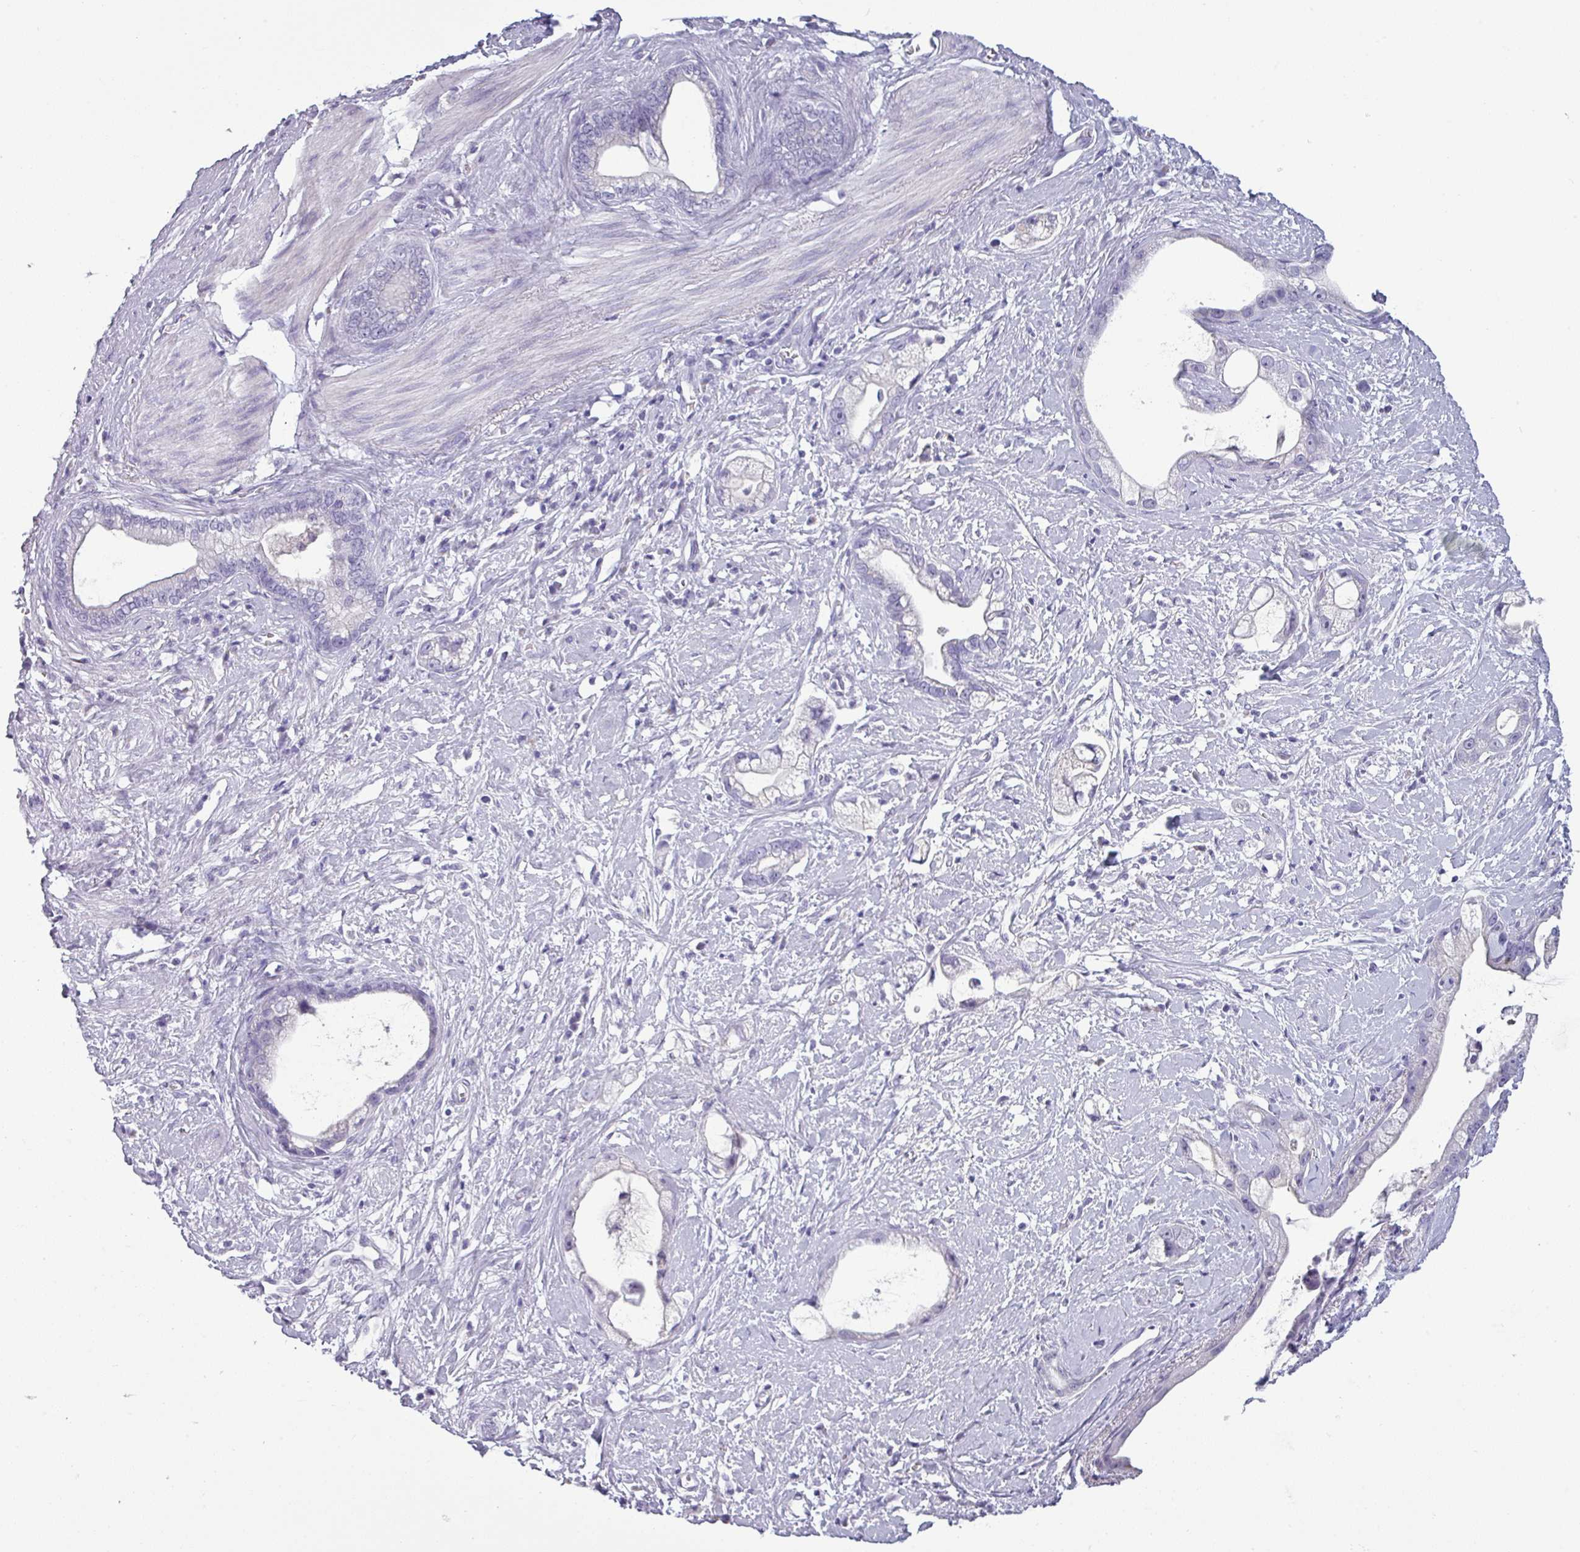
{"staining": {"intensity": "negative", "quantity": "none", "location": "none"}, "tissue": "stomach cancer", "cell_type": "Tumor cells", "image_type": "cancer", "snomed": [{"axis": "morphology", "description": "Adenocarcinoma, NOS"}, {"axis": "topography", "description": "Stomach"}], "caption": "Tumor cells are negative for brown protein staining in stomach cancer (adenocarcinoma). The staining was performed using DAB to visualize the protein expression in brown, while the nuclei were stained in blue with hematoxylin (Magnification: 20x).", "gene": "SLC26A9", "patient": {"sex": "male", "age": 55}}